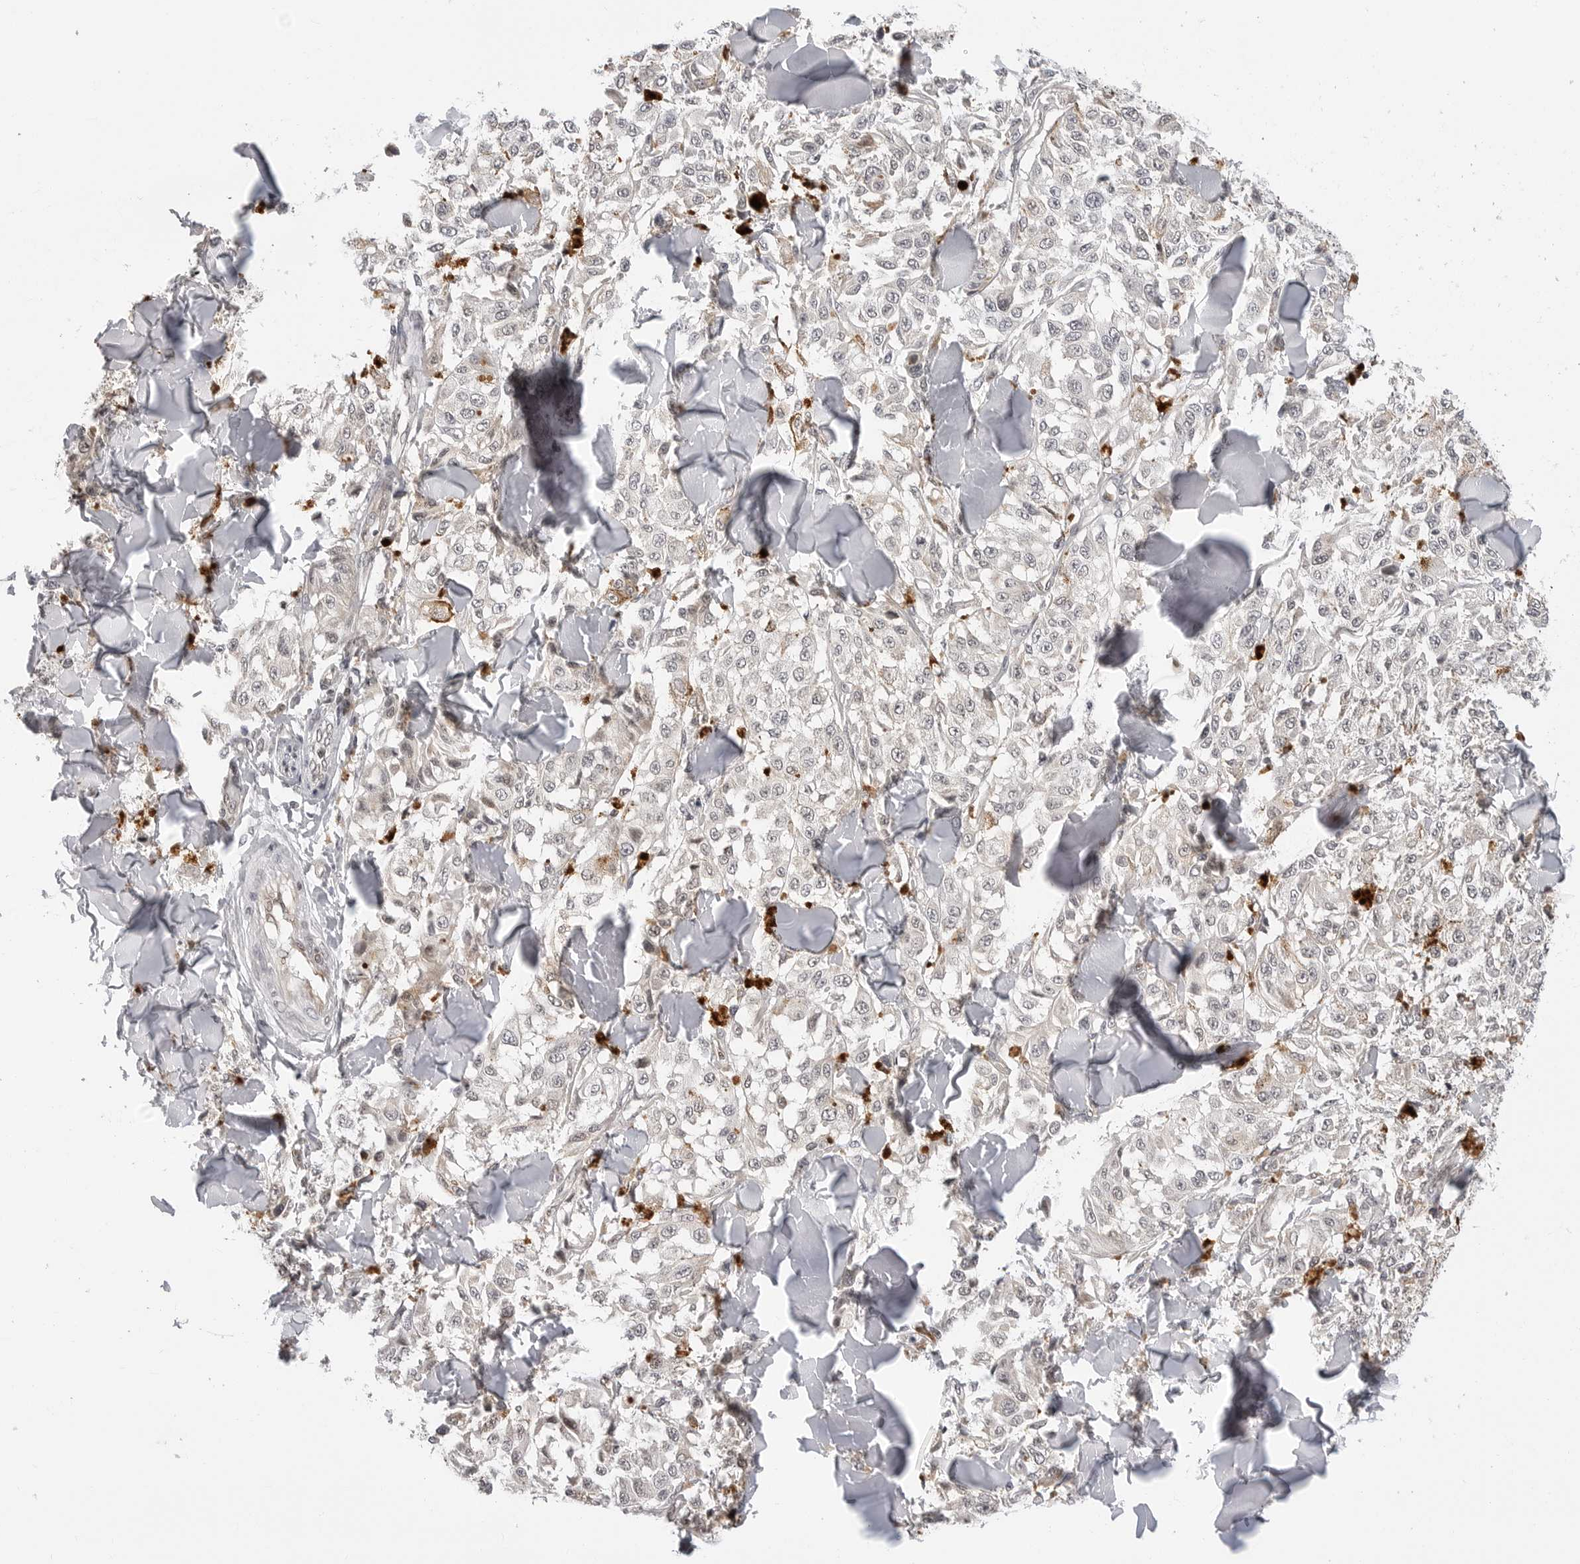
{"staining": {"intensity": "negative", "quantity": "none", "location": "none"}, "tissue": "melanoma", "cell_type": "Tumor cells", "image_type": "cancer", "snomed": [{"axis": "morphology", "description": "Malignant melanoma, NOS"}, {"axis": "topography", "description": "Skin"}], "caption": "Protein analysis of malignant melanoma shows no significant expression in tumor cells. (Brightfield microscopy of DAB IHC at high magnification).", "gene": "C8orf33", "patient": {"sex": "female", "age": 64}}